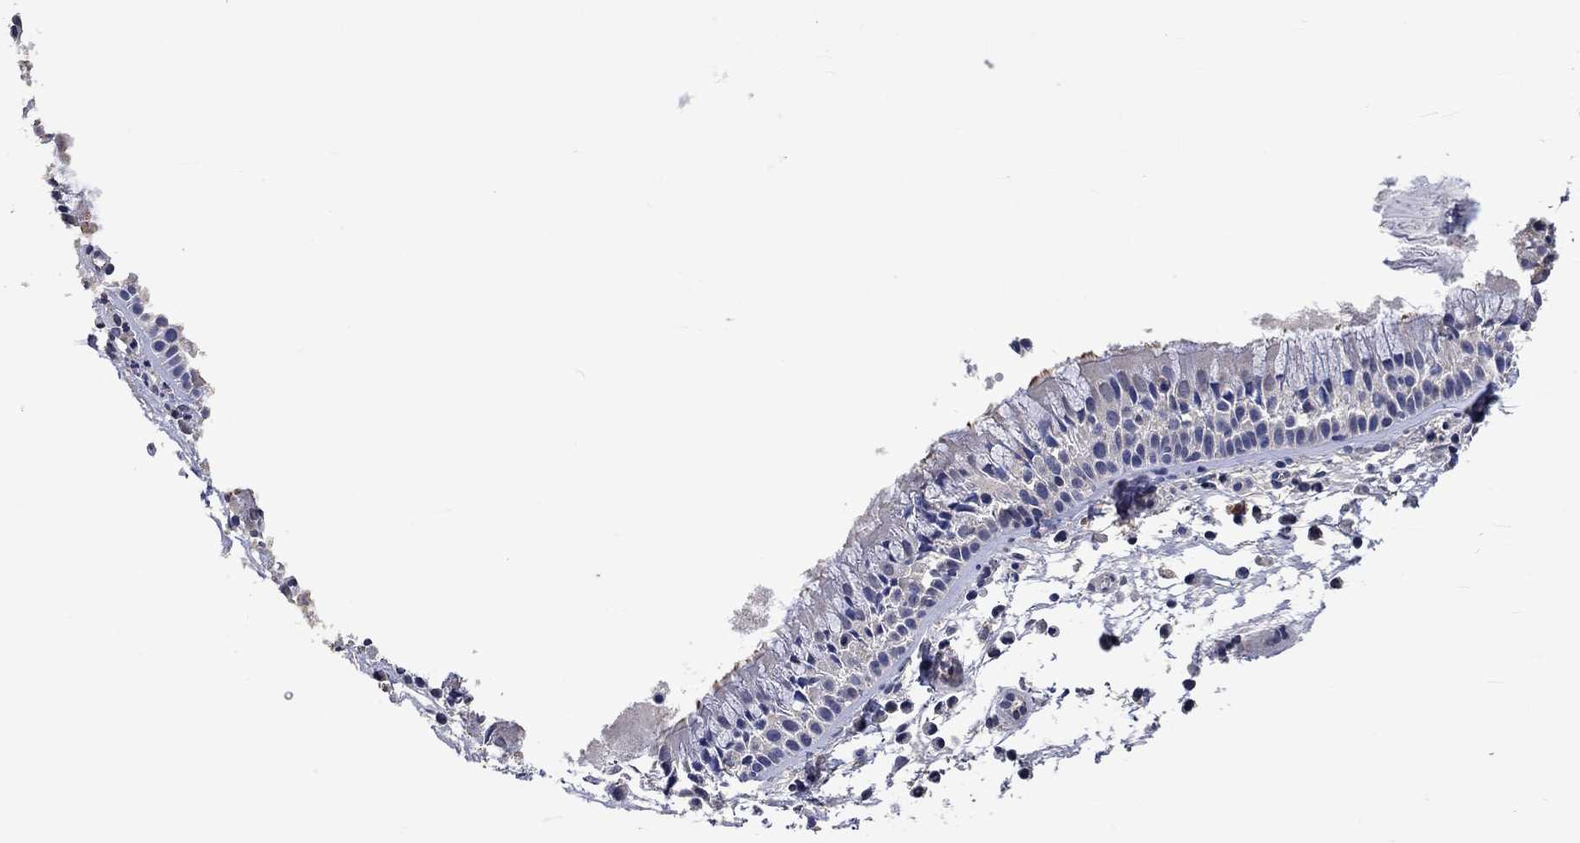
{"staining": {"intensity": "negative", "quantity": "none", "location": "none"}, "tissue": "nasopharynx", "cell_type": "Respiratory epithelial cells", "image_type": "normal", "snomed": [{"axis": "morphology", "description": "Normal tissue, NOS"}, {"axis": "topography", "description": "Nasopharynx"}], "caption": "This is a micrograph of immunohistochemistry (IHC) staining of unremarkable nasopharynx, which shows no positivity in respiratory epithelial cells. The staining is performed using DAB (3,3'-diaminobenzidine) brown chromogen with nuclei counter-stained in using hematoxylin.", "gene": "PTPN20", "patient": {"sex": "male", "age": 51}}